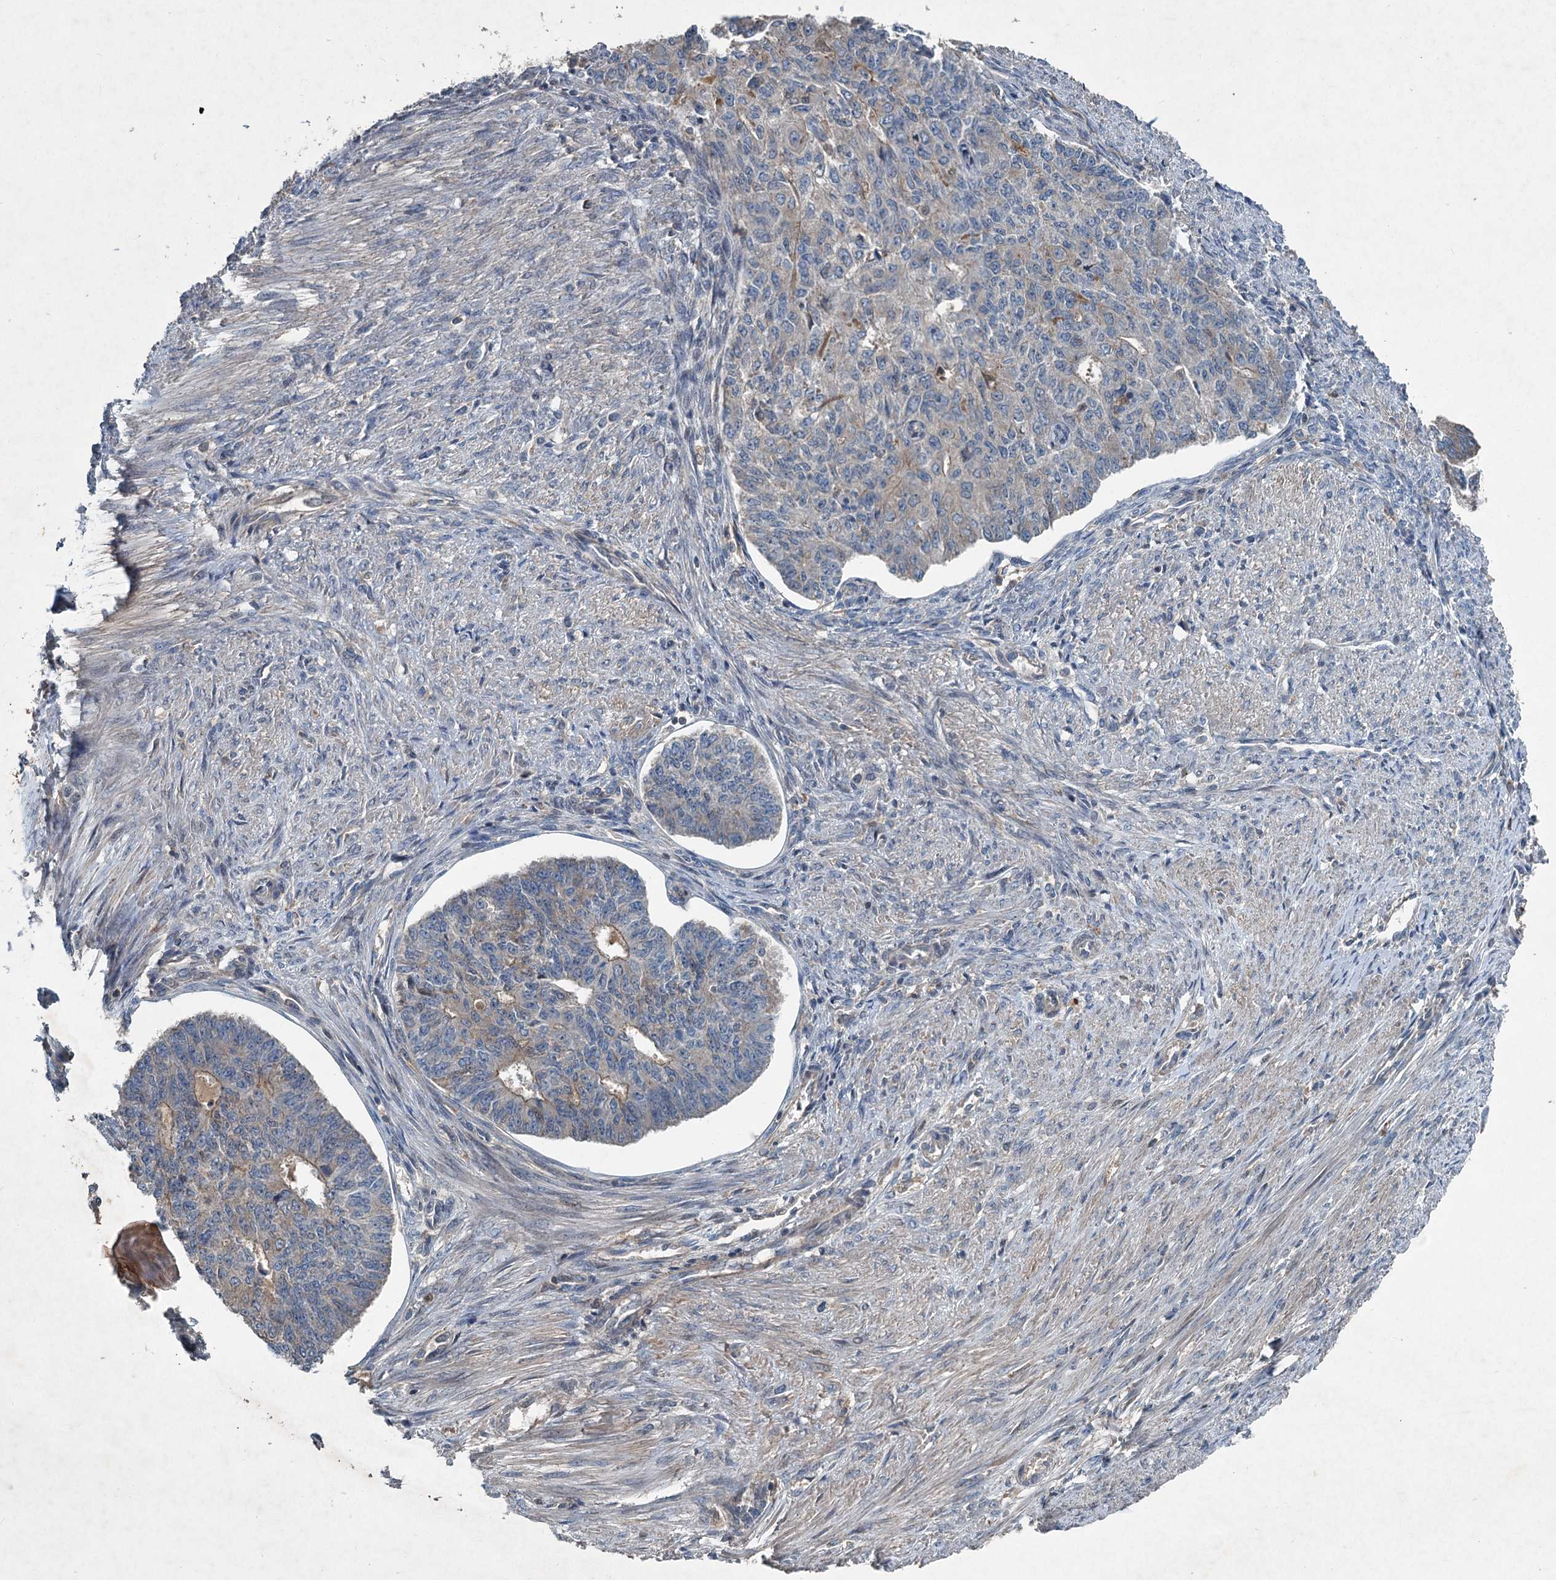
{"staining": {"intensity": "weak", "quantity": "<25%", "location": "cytoplasmic/membranous"}, "tissue": "endometrial cancer", "cell_type": "Tumor cells", "image_type": "cancer", "snomed": [{"axis": "morphology", "description": "Adenocarcinoma, NOS"}, {"axis": "topography", "description": "Endometrium"}], "caption": "Micrograph shows no significant protein staining in tumor cells of endometrial cancer (adenocarcinoma). The staining is performed using DAB brown chromogen with nuclei counter-stained in using hematoxylin.", "gene": "TAPBPL", "patient": {"sex": "female", "age": 32}}